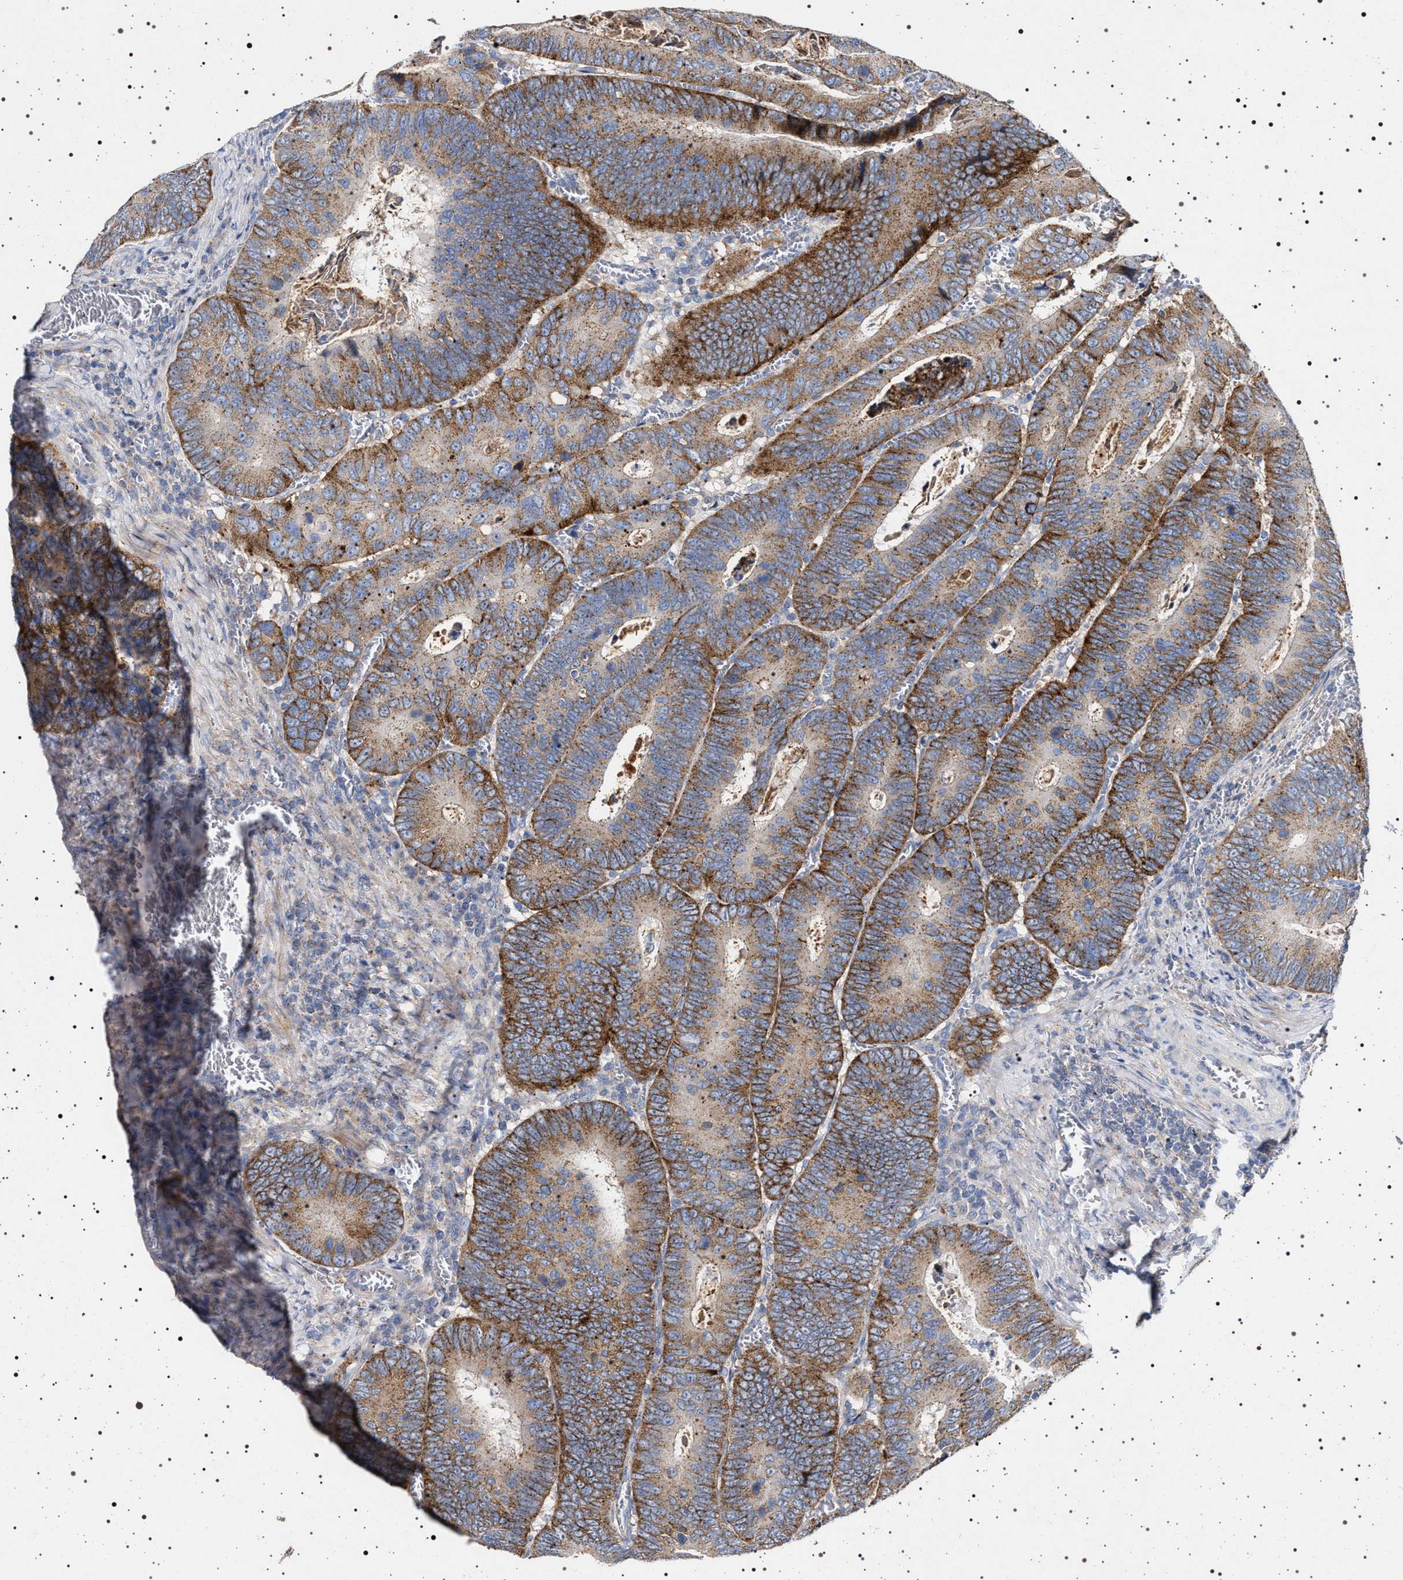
{"staining": {"intensity": "moderate", "quantity": ">75%", "location": "cytoplasmic/membranous"}, "tissue": "colorectal cancer", "cell_type": "Tumor cells", "image_type": "cancer", "snomed": [{"axis": "morphology", "description": "Inflammation, NOS"}, {"axis": "morphology", "description": "Adenocarcinoma, NOS"}, {"axis": "topography", "description": "Colon"}], "caption": "Immunohistochemical staining of human colorectal cancer (adenocarcinoma) shows moderate cytoplasmic/membranous protein positivity in about >75% of tumor cells. (brown staining indicates protein expression, while blue staining denotes nuclei).", "gene": "NAALADL2", "patient": {"sex": "male", "age": 72}}